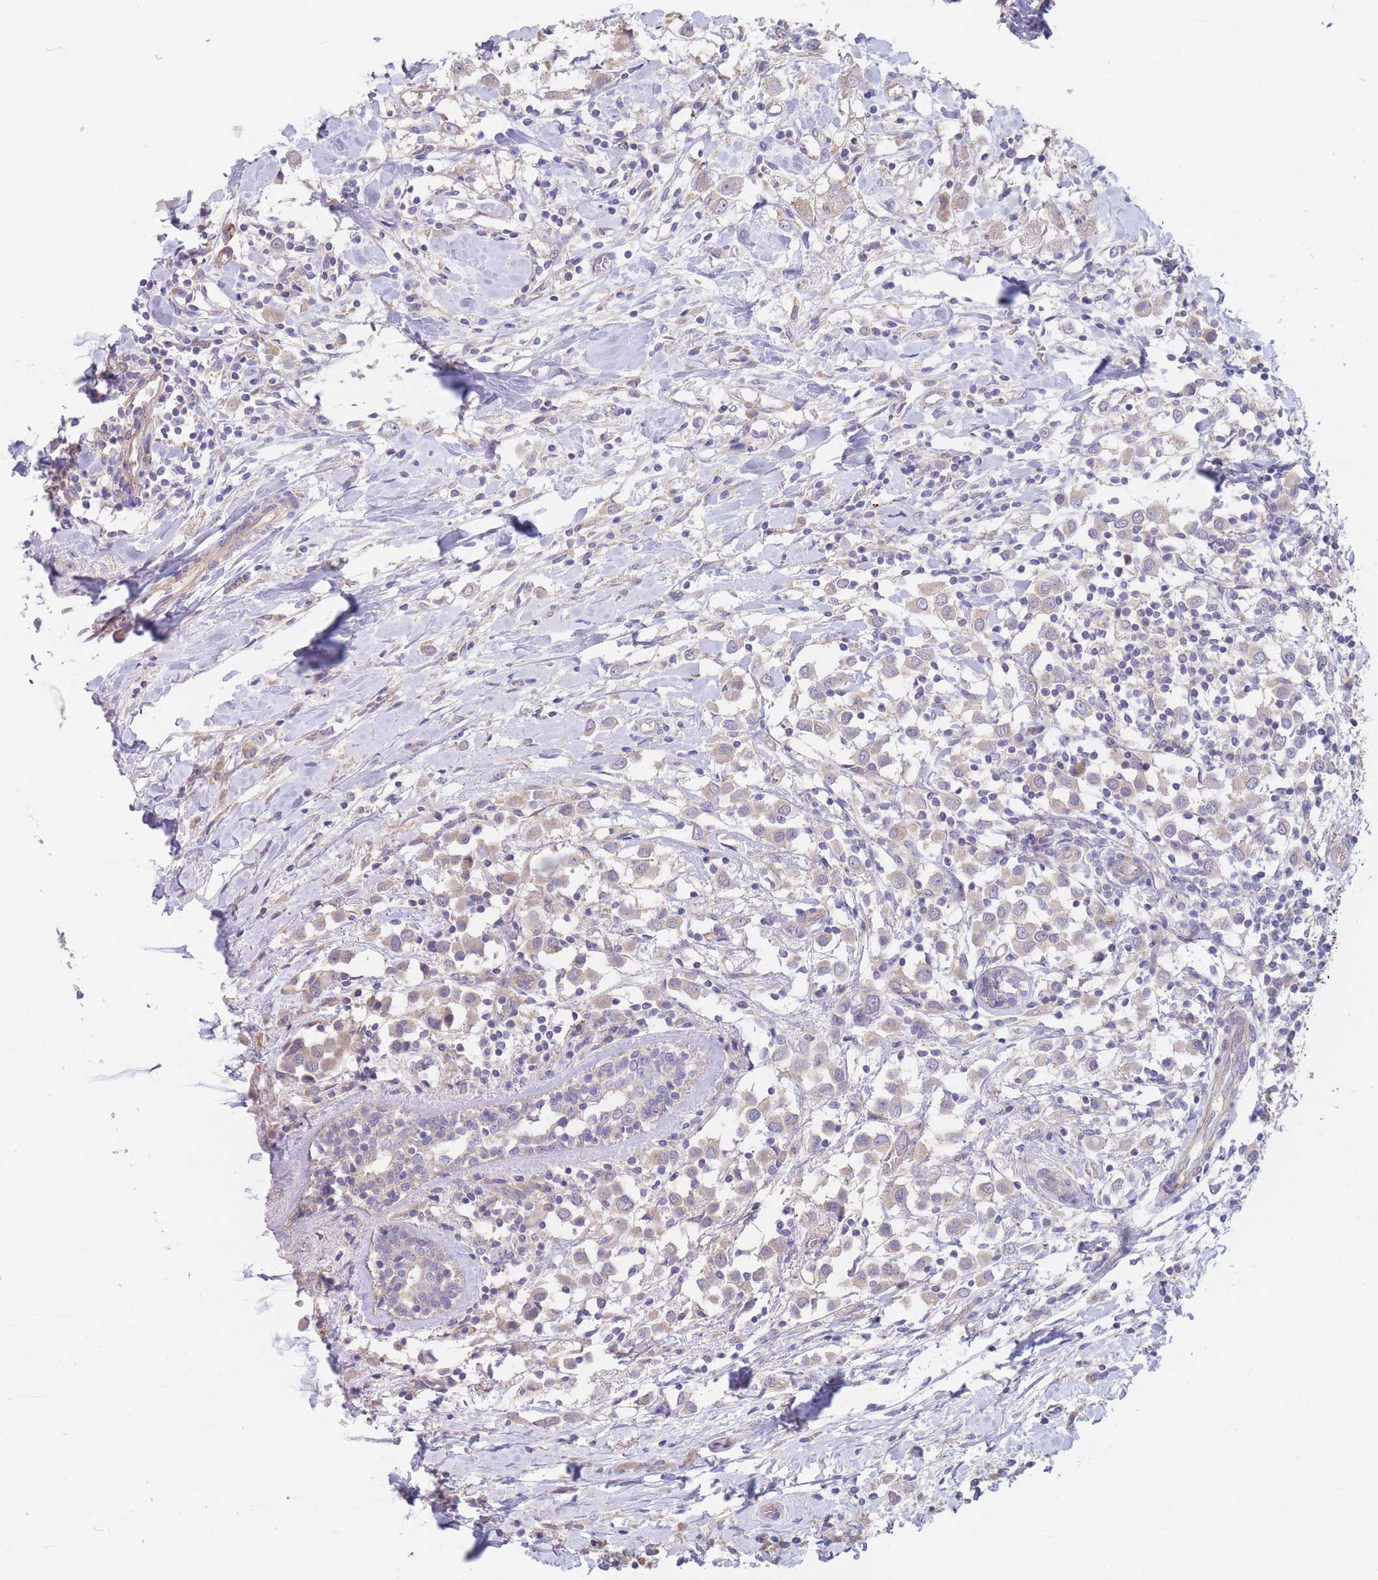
{"staining": {"intensity": "weak", "quantity": "25%-75%", "location": "cytoplasmic/membranous"}, "tissue": "breast cancer", "cell_type": "Tumor cells", "image_type": "cancer", "snomed": [{"axis": "morphology", "description": "Duct carcinoma"}, {"axis": "topography", "description": "Breast"}], "caption": "Immunohistochemical staining of human breast cancer (infiltrating ductal carcinoma) shows weak cytoplasmic/membranous protein staining in approximately 25%-75% of tumor cells.", "gene": "ZNF281", "patient": {"sex": "female", "age": 61}}